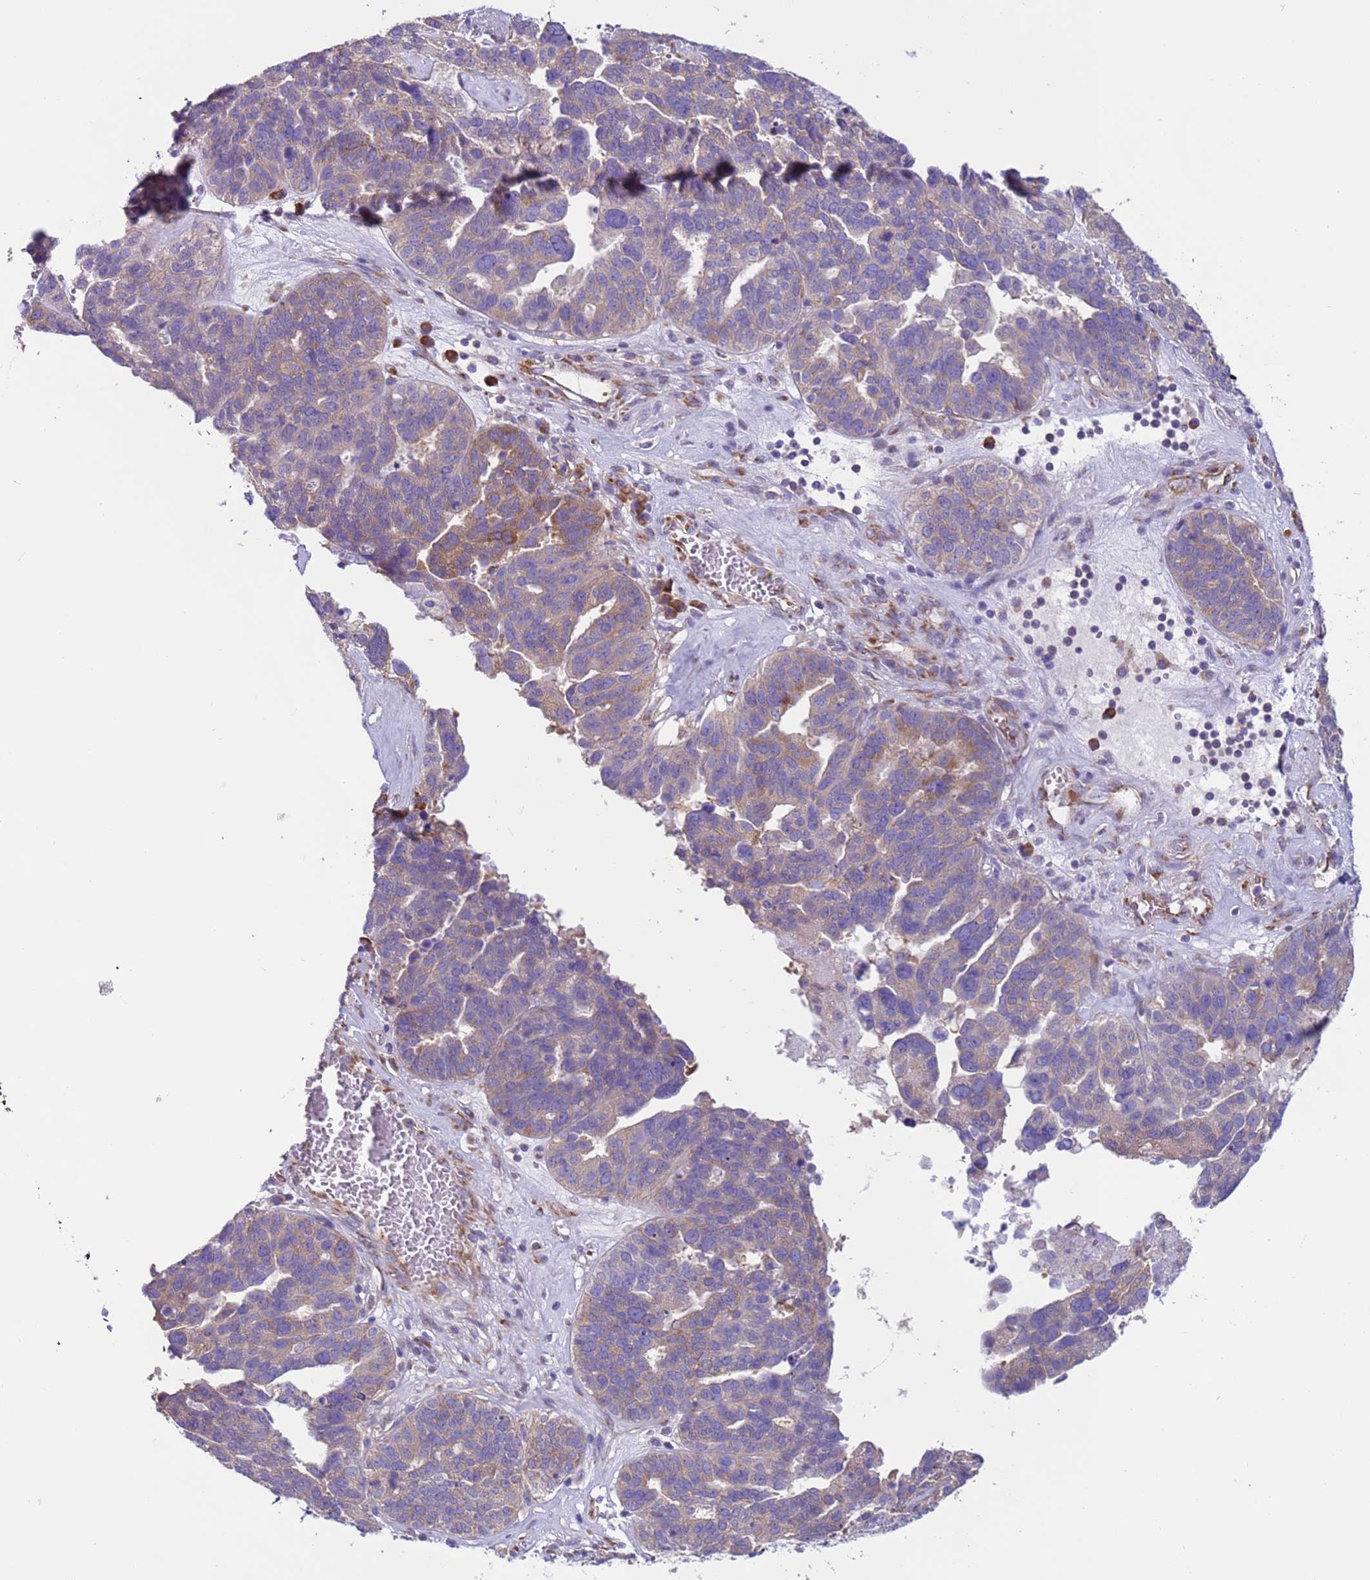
{"staining": {"intensity": "weak", "quantity": "25%-75%", "location": "cytoplasmic/membranous"}, "tissue": "ovarian cancer", "cell_type": "Tumor cells", "image_type": "cancer", "snomed": [{"axis": "morphology", "description": "Cystadenocarcinoma, serous, NOS"}, {"axis": "topography", "description": "Ovary"}], "caption": "High-magnification brightfield microscopy of ovarian serous cystadenocarcinoma stained with DAB (brown) and counterstained with hematoxylin (blue). tumor cells exhibit weak cytoplasmic/membranous expression is appreciated in approximately25%-75% of cells. (DAB IHC with brightfield microscopy, high magnification).", "gene": "VARS1", "patient": {"sex": "female", "age": 59}}